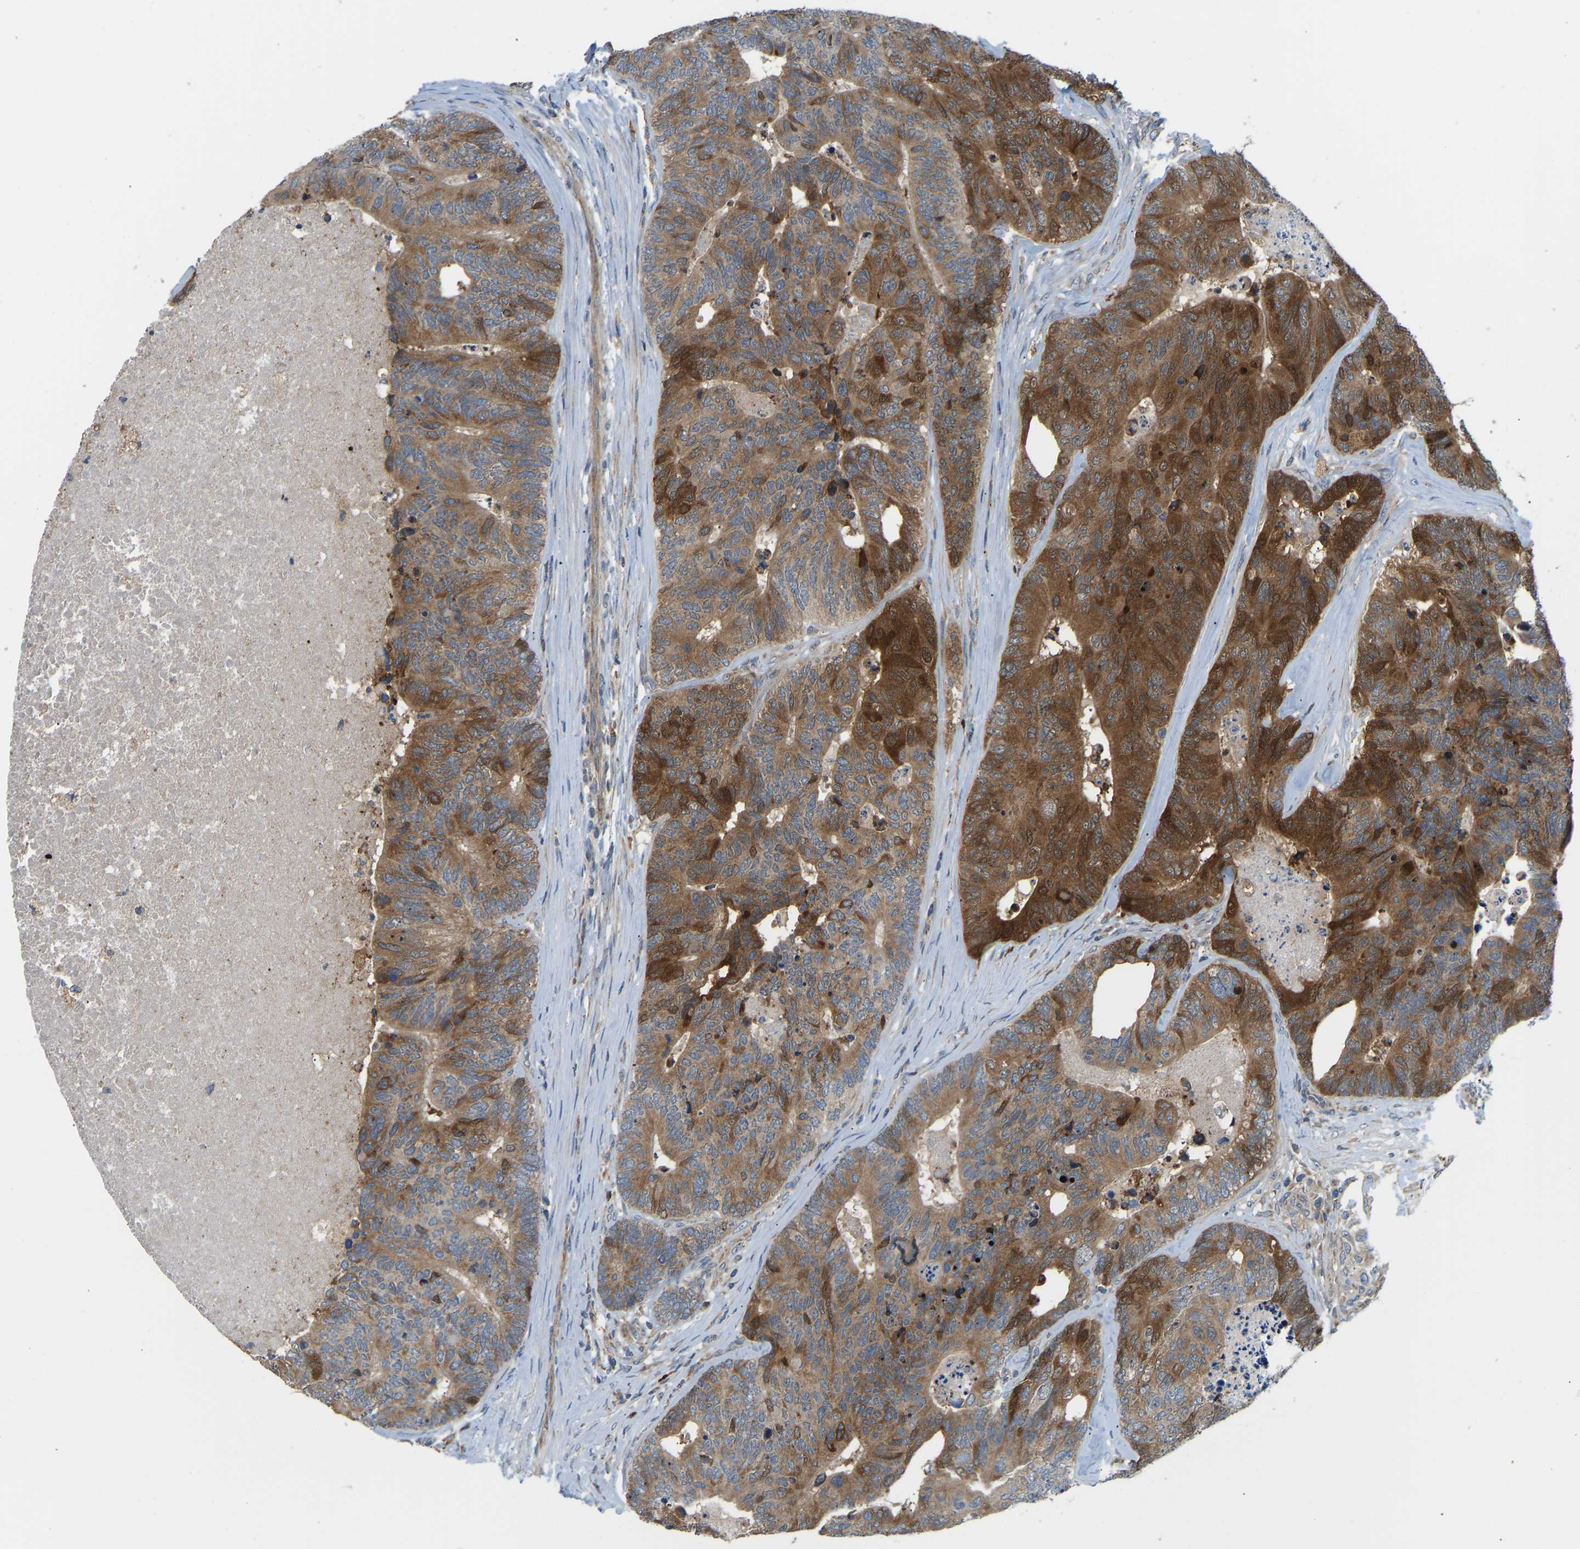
{"staining": {"intensity": "strong", "quantity": ">75%", "location": "cytoplasmic/membranous"}, "tissue": "colorectal cancer", "cell_type": "Tumor cells", "image_type": "cancer", "snomed": [{"axis": "morphology", "description": "Adenocarcinoma, NOS"}, {"axis": "topography", "description": "Colon"}], "caption": "Strong cytoplasmic/membranous staining for a protein is seen in about >75% of tumor cells of colorectal cancer (adenocarcinoma) using IHC.", "gene": "RBP1", "patient": {"sex": "female", "age": 67}}